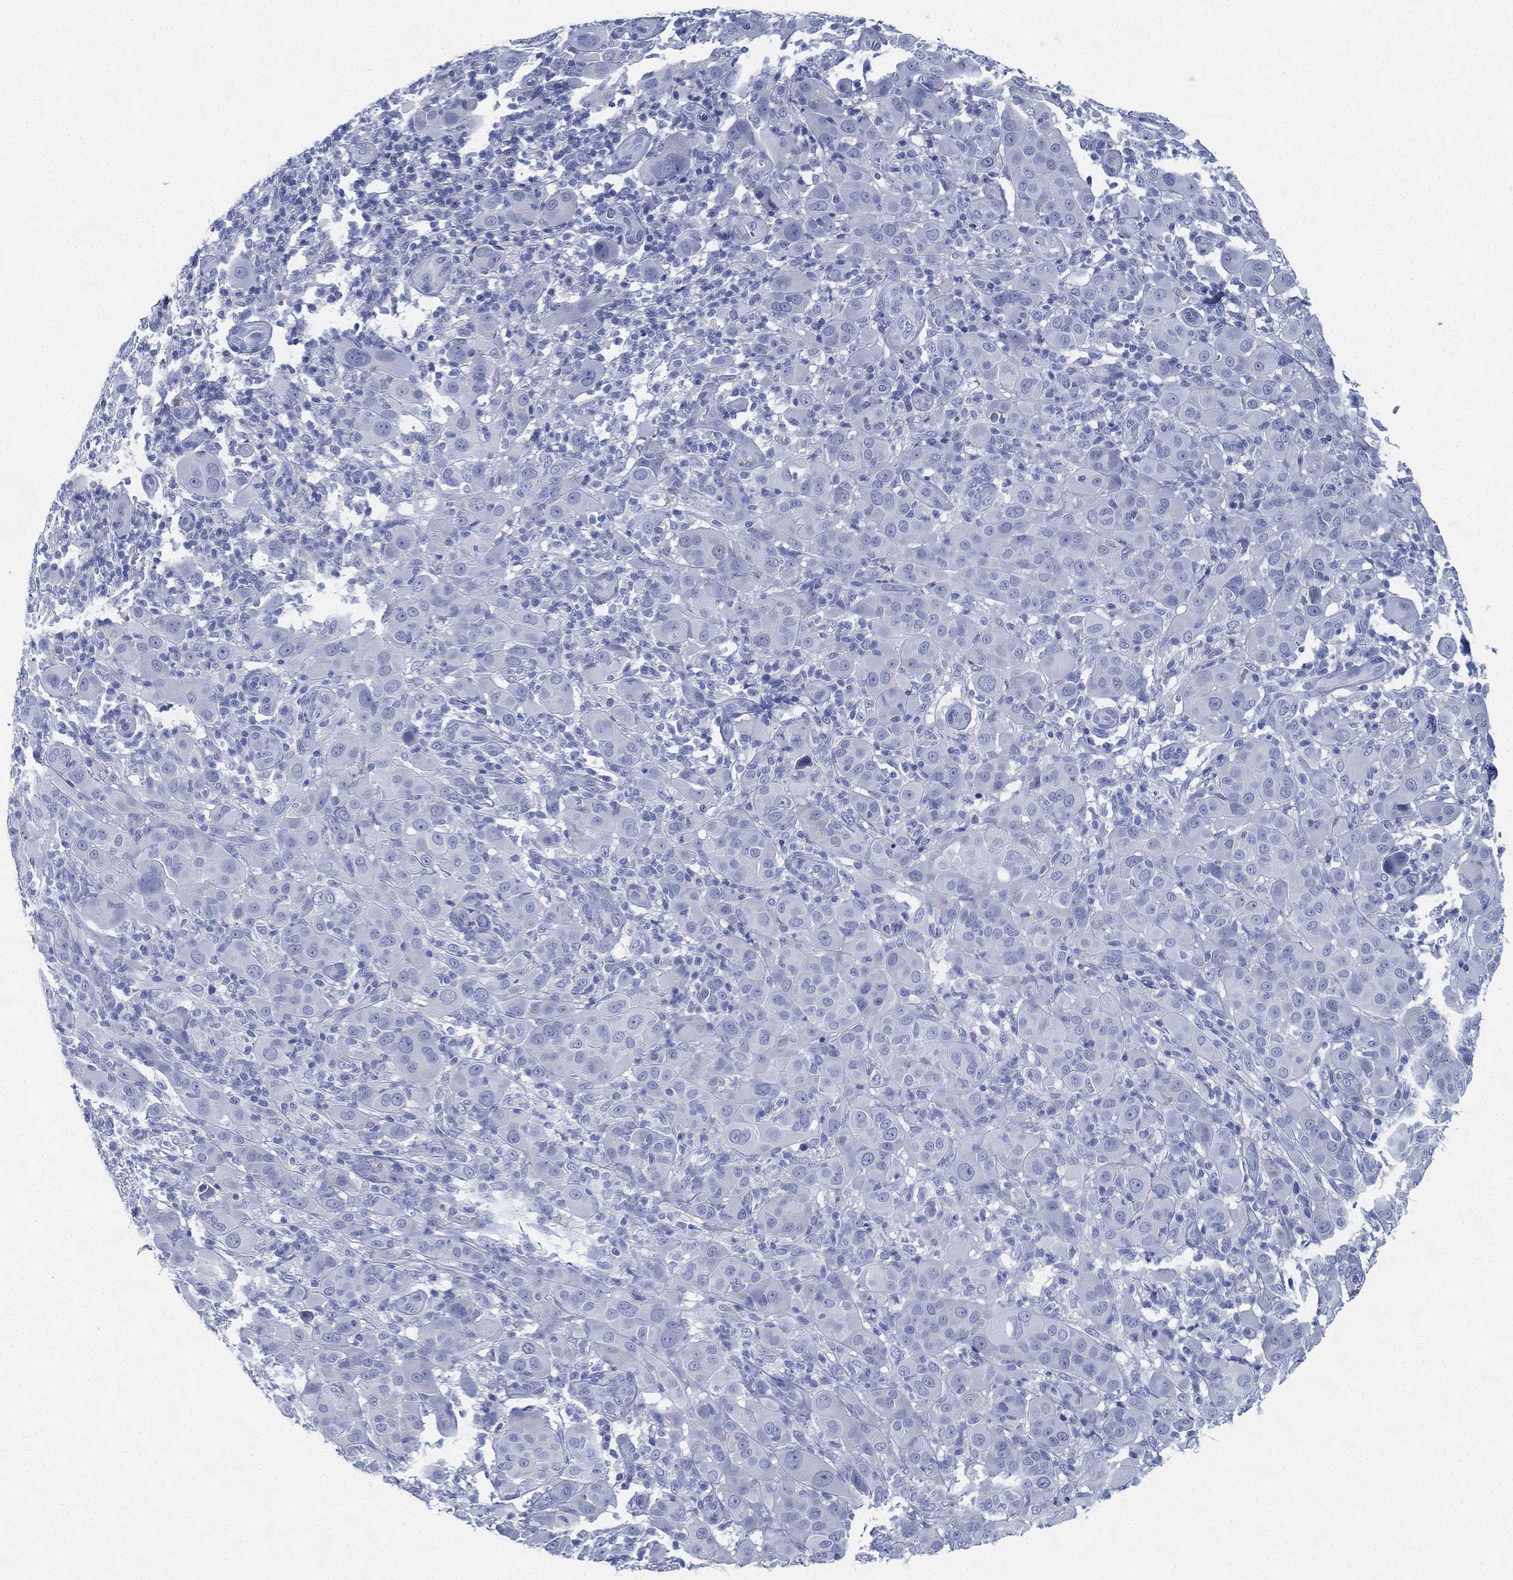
{"staining": {"intensity": "negative", "quantity": "none", "location": "none"}, "tissue": "melanoma", "cell_type": "Tumor cells", "image_type": "cancer", "snomed": [{"axis": "morphology", "description": "Malignant melanoma, NOS"}, {"axis": "topography", "description": "Skin"}], "caption": "The immunohistochemistry image has no significant expression in tumor cells of malignant melanoma tissue.", "gene": "DEFB121", "patient": {"sex": "female", "age": 87}}